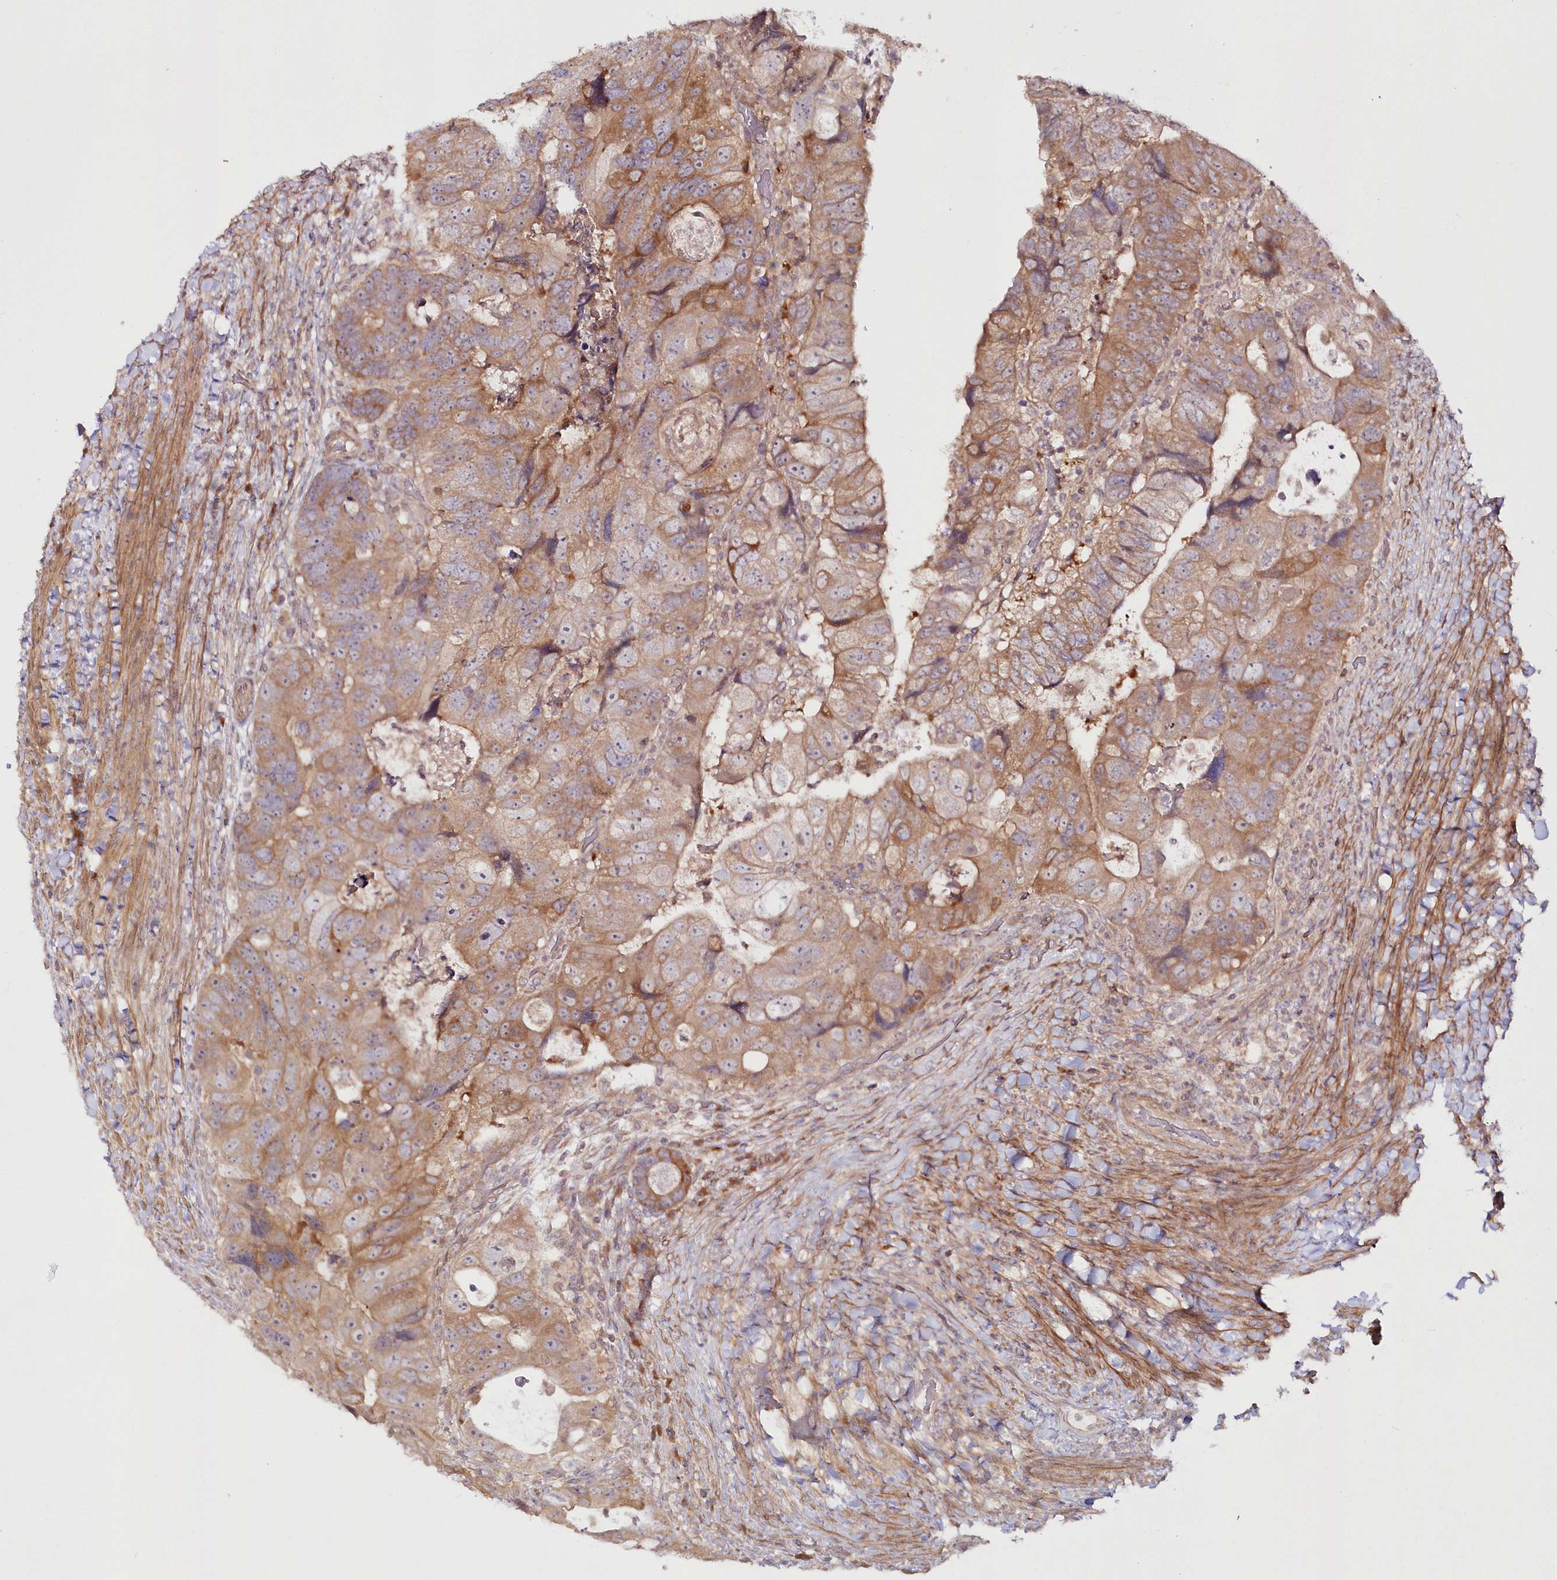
{"staining": {"intensity": "moderate", "quantity": ">75%", "location": "cytoplasmic/membranous"}, "tissue": "colorectal cancer", "cell_type": "Tumor cells", "image_type": "cancer", "snomed": [{"axis": "morphology", "description": "Adenocarcinoma, NOS"}, {"axis": "topography", "description": "Rectum"}], "caption": "Colorectal cancer tissue shows moderate cytoplasmic/membranous staining in about >75% of tumor cells", "gene": "IPMK", "patient": {"sex": "male", "age": 59}}